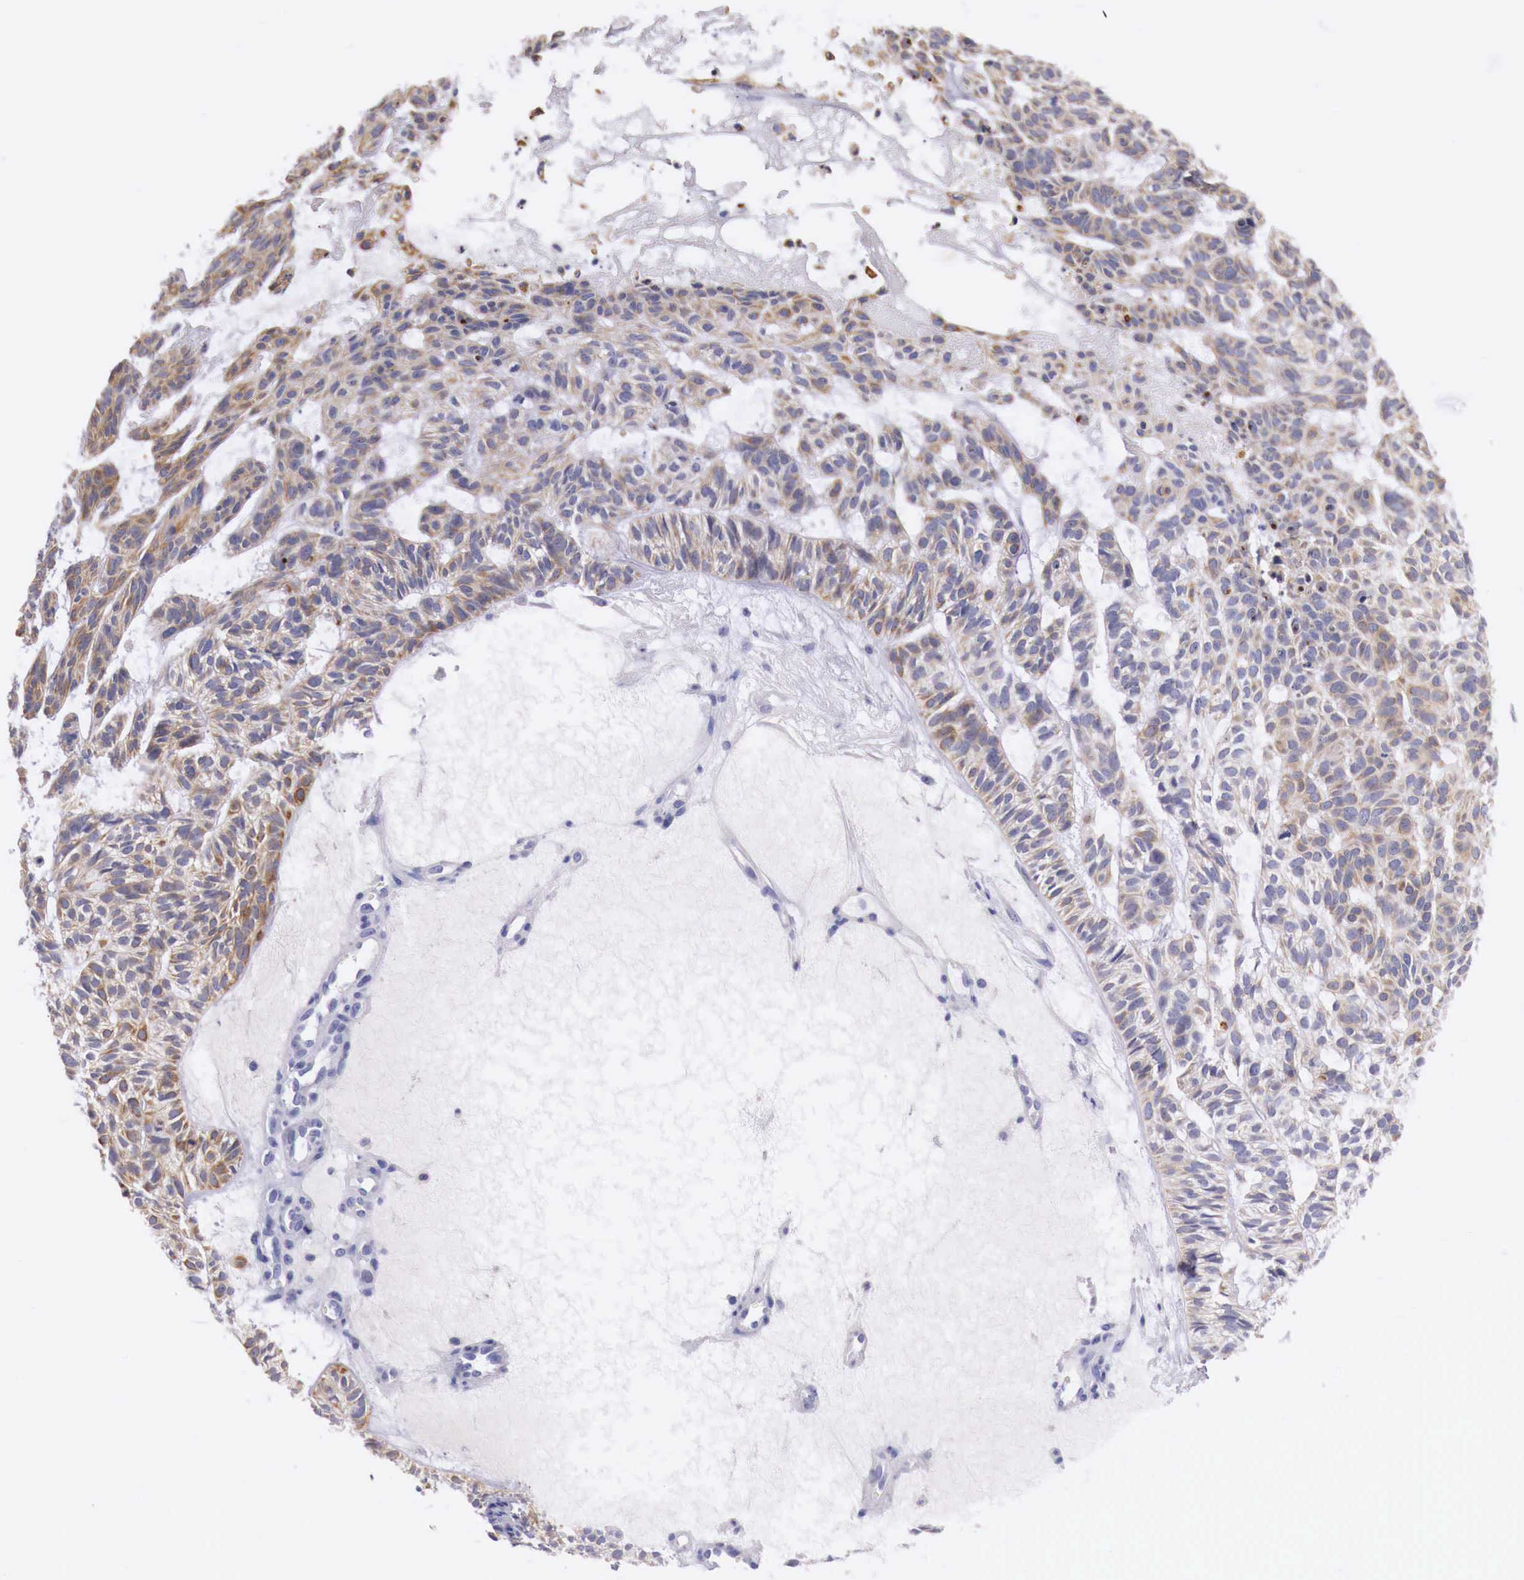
{"staining": {"intensity": "weak", "quantity": ">75%", "location": "cytoplasmic/membranous"}, "tissue": "skin cancer", "cell_type": "Tumor cells", "image_type": "cancer", "snomed": [{"axis": "morphology", "description": "Basal cell carcinoma"}, {"axis": "topography", "description": "Skin"}], "caption": "Basal cell carcinoma (skin) stained with DAB immunohistochemistry displays low levels of weak cytoplasmic/membranous staining in approximately >75% of tumor cells.", "gene": "NREP", "patient": {"sex": "male", "age": 75}}